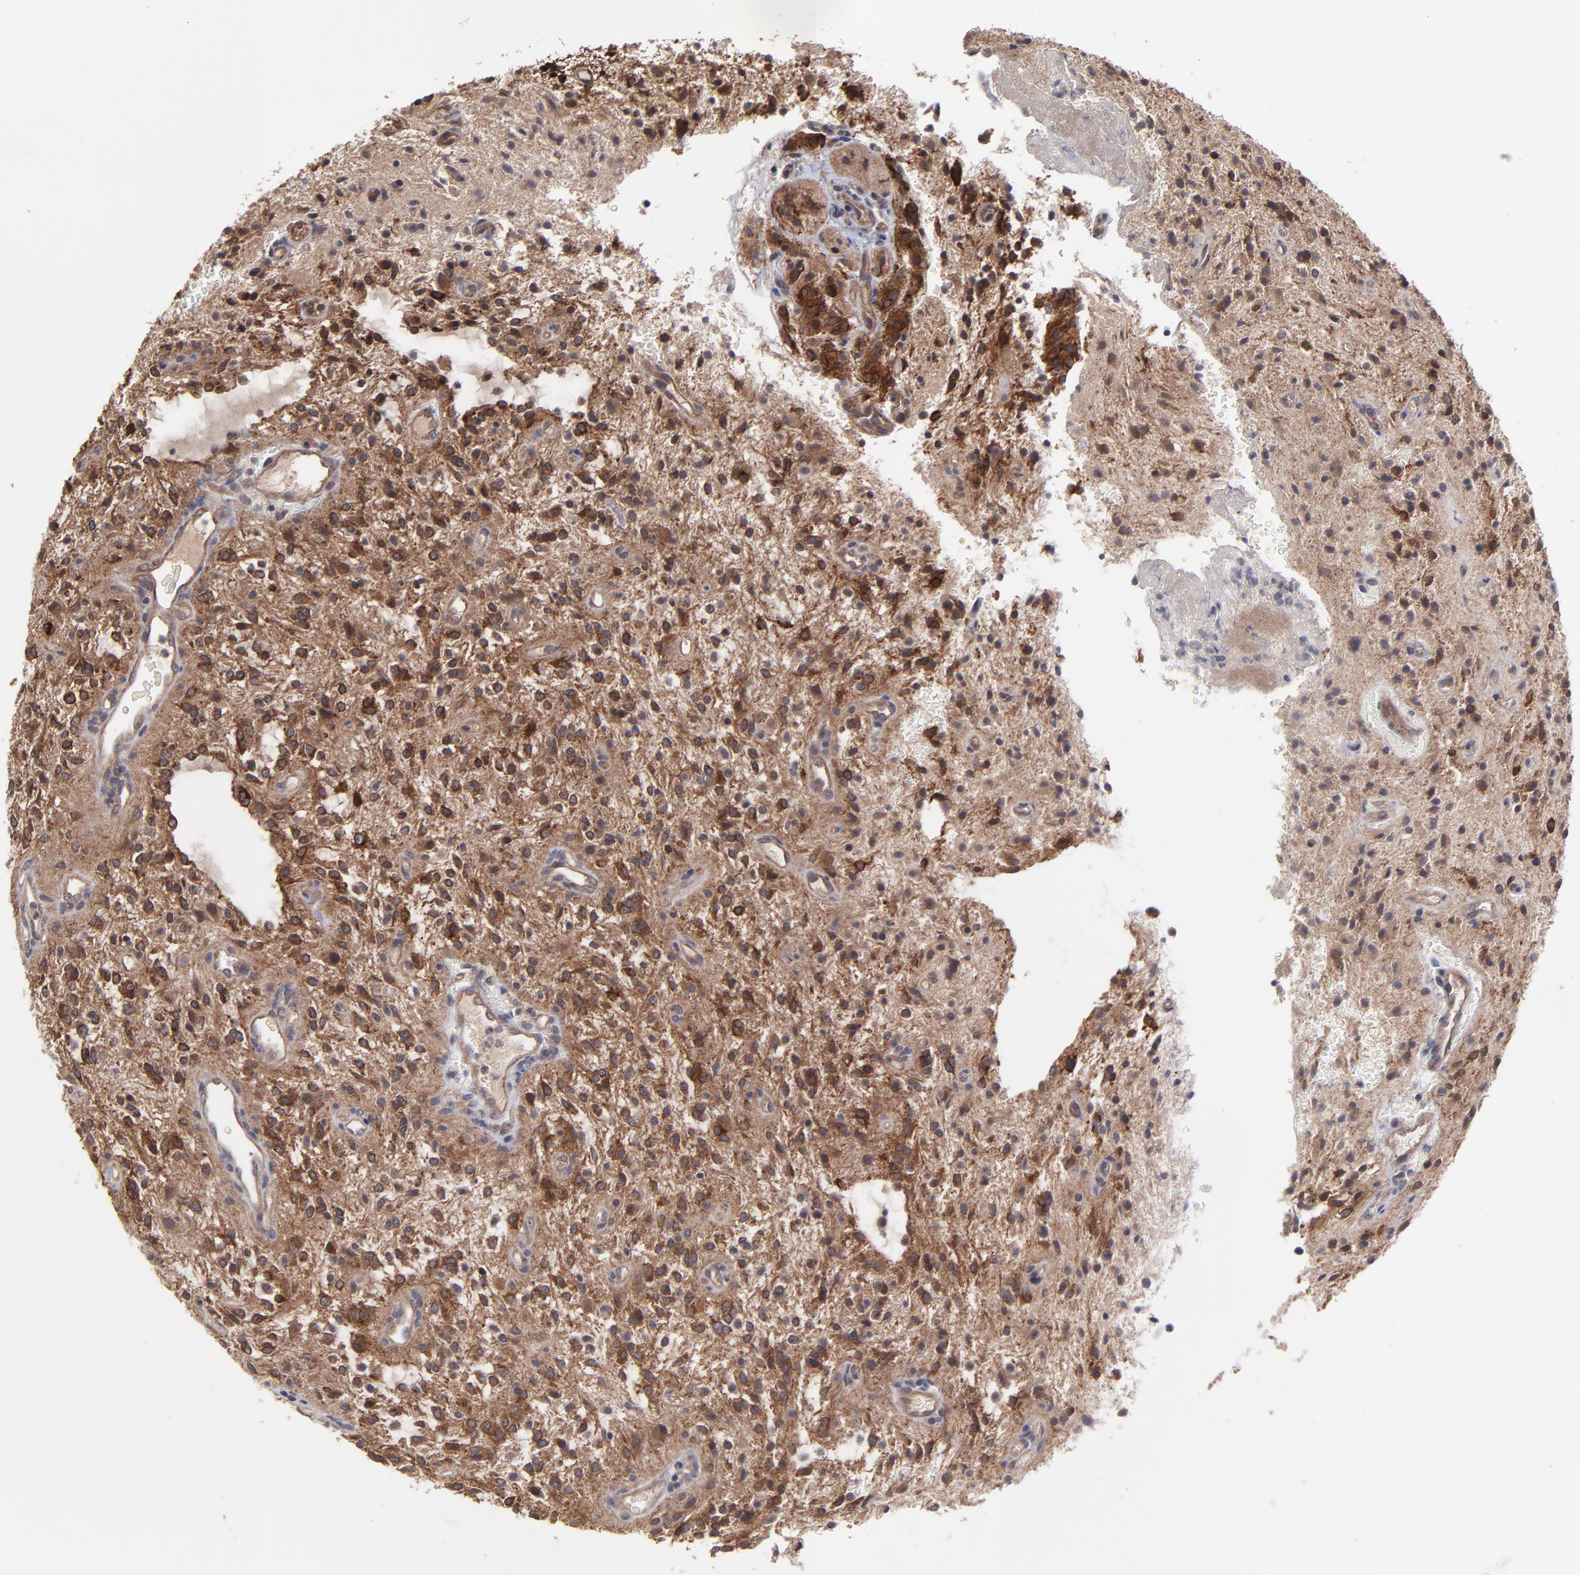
{"staining": {"intensity": "strong", "quantity": ">75%", "location": "cytoplasmic/membranous"}, "tissue": "glioma", "cell_type": "Tumor cells", "image_type": "cancer", "snomed": [{"axis": "morphology", "description": "Glioma, malignant, NOS"}, {"axis": "topography", "description": "Cerebellum"}], "caption": "Immunohistochemistry (IHC) (DAB) staining of human glioma demonstrates strong cytoplasmic/membranous protein positivity in about >75% of tumor cells.", "gene": "ZNF780B", "patient": {"sex": "female", "age": 10}}